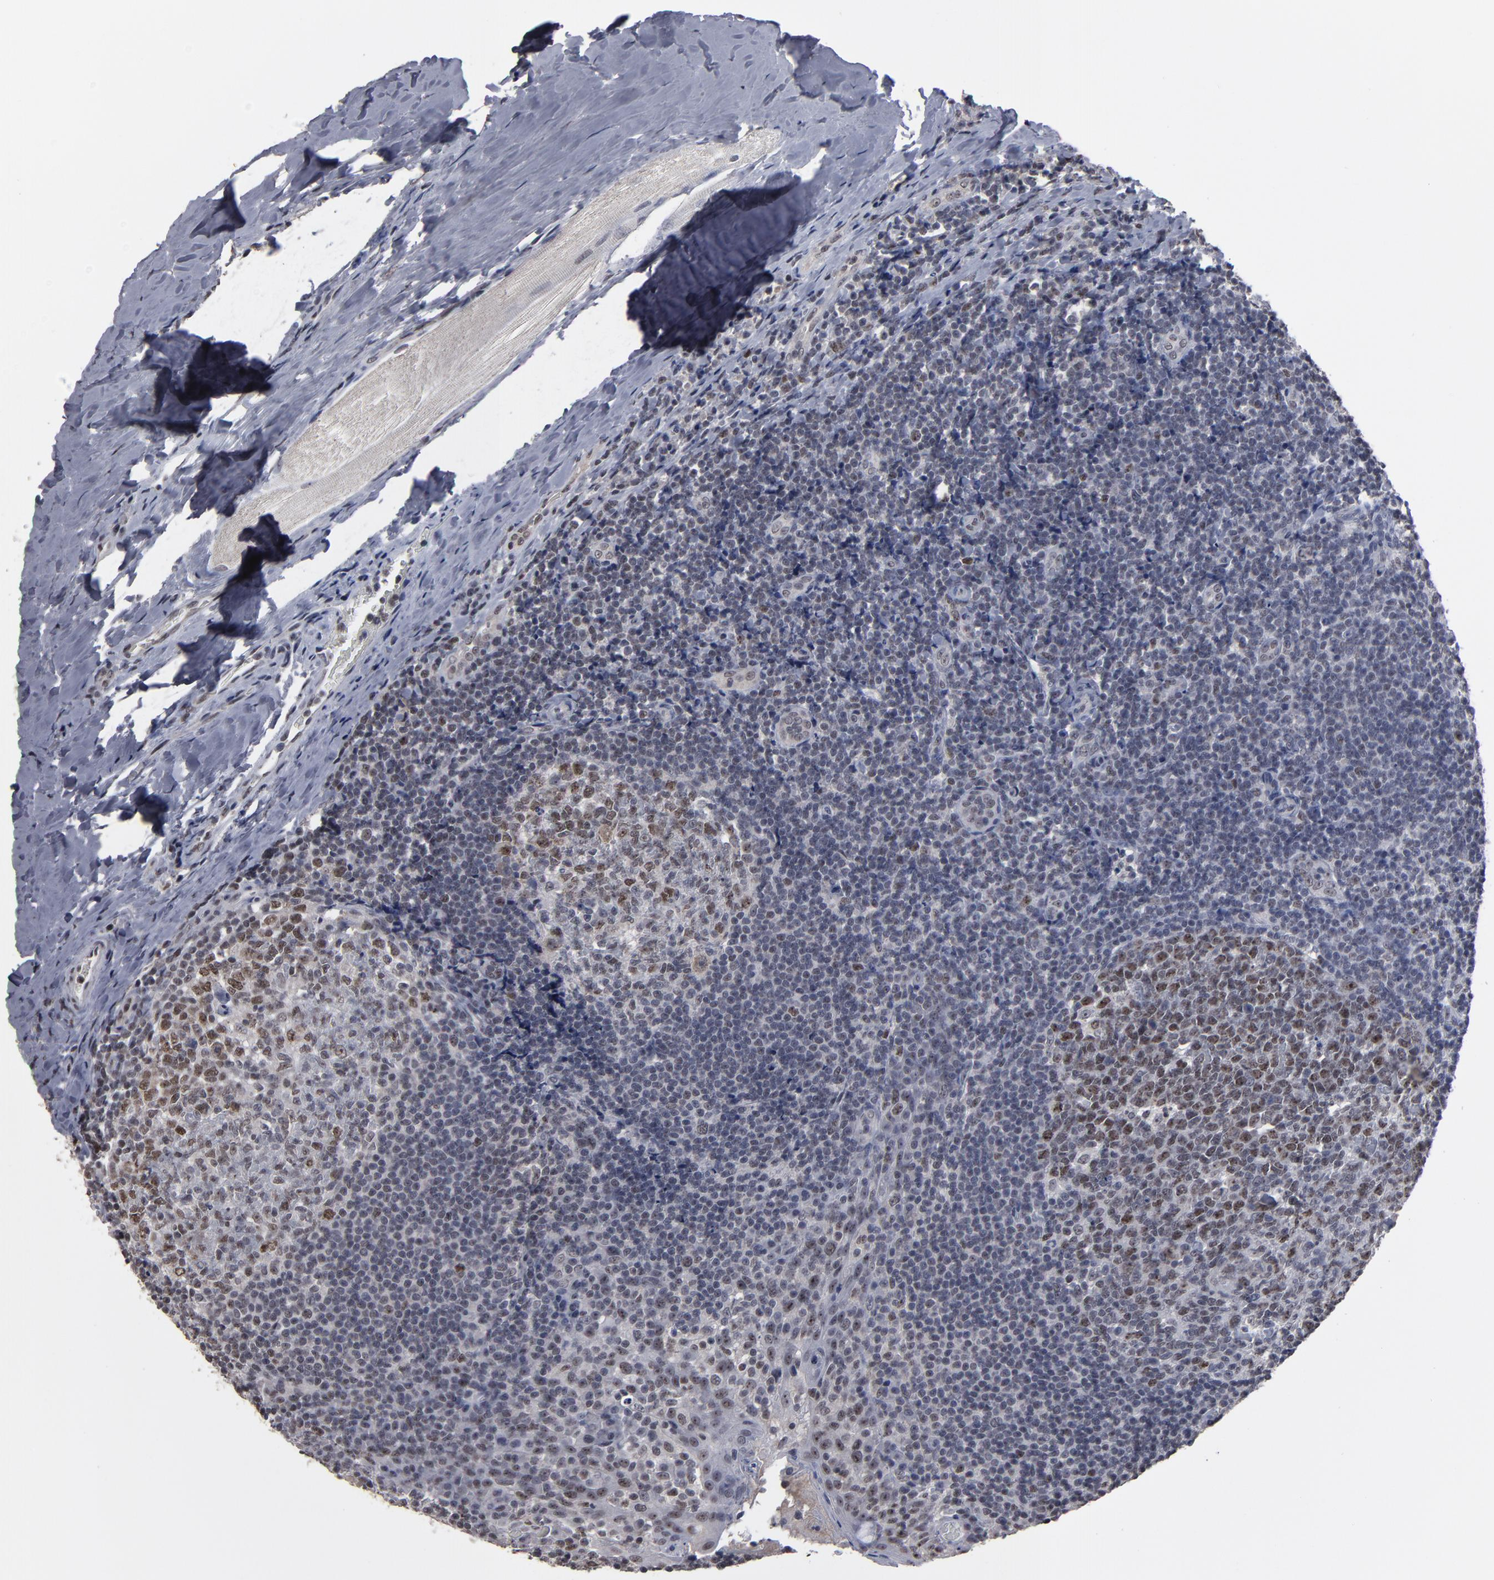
{"staining": {"intensity": "moderate", "quantity": "25%-75%", "location": "nuclear"}, "tissue": "tonsil", "cell_type": "Germinal center cells", "image_type": "normal", "snomed": [{"axis": "morphology", "description": "Normal tissue, NOS"}, {"axis": "topography", "description": "Tonsil"}], "caption": "Moderate nuclear expression is seen in approximately 25%-75% of germinal center cells in unremarkable tonsil. The staining was performed using DAB, with brown indicating positive protein expression. Nuclei are stained blue with hematoxylin.", "gene": "SSRP1", "patient": {"sex": "male", "age": 31}}